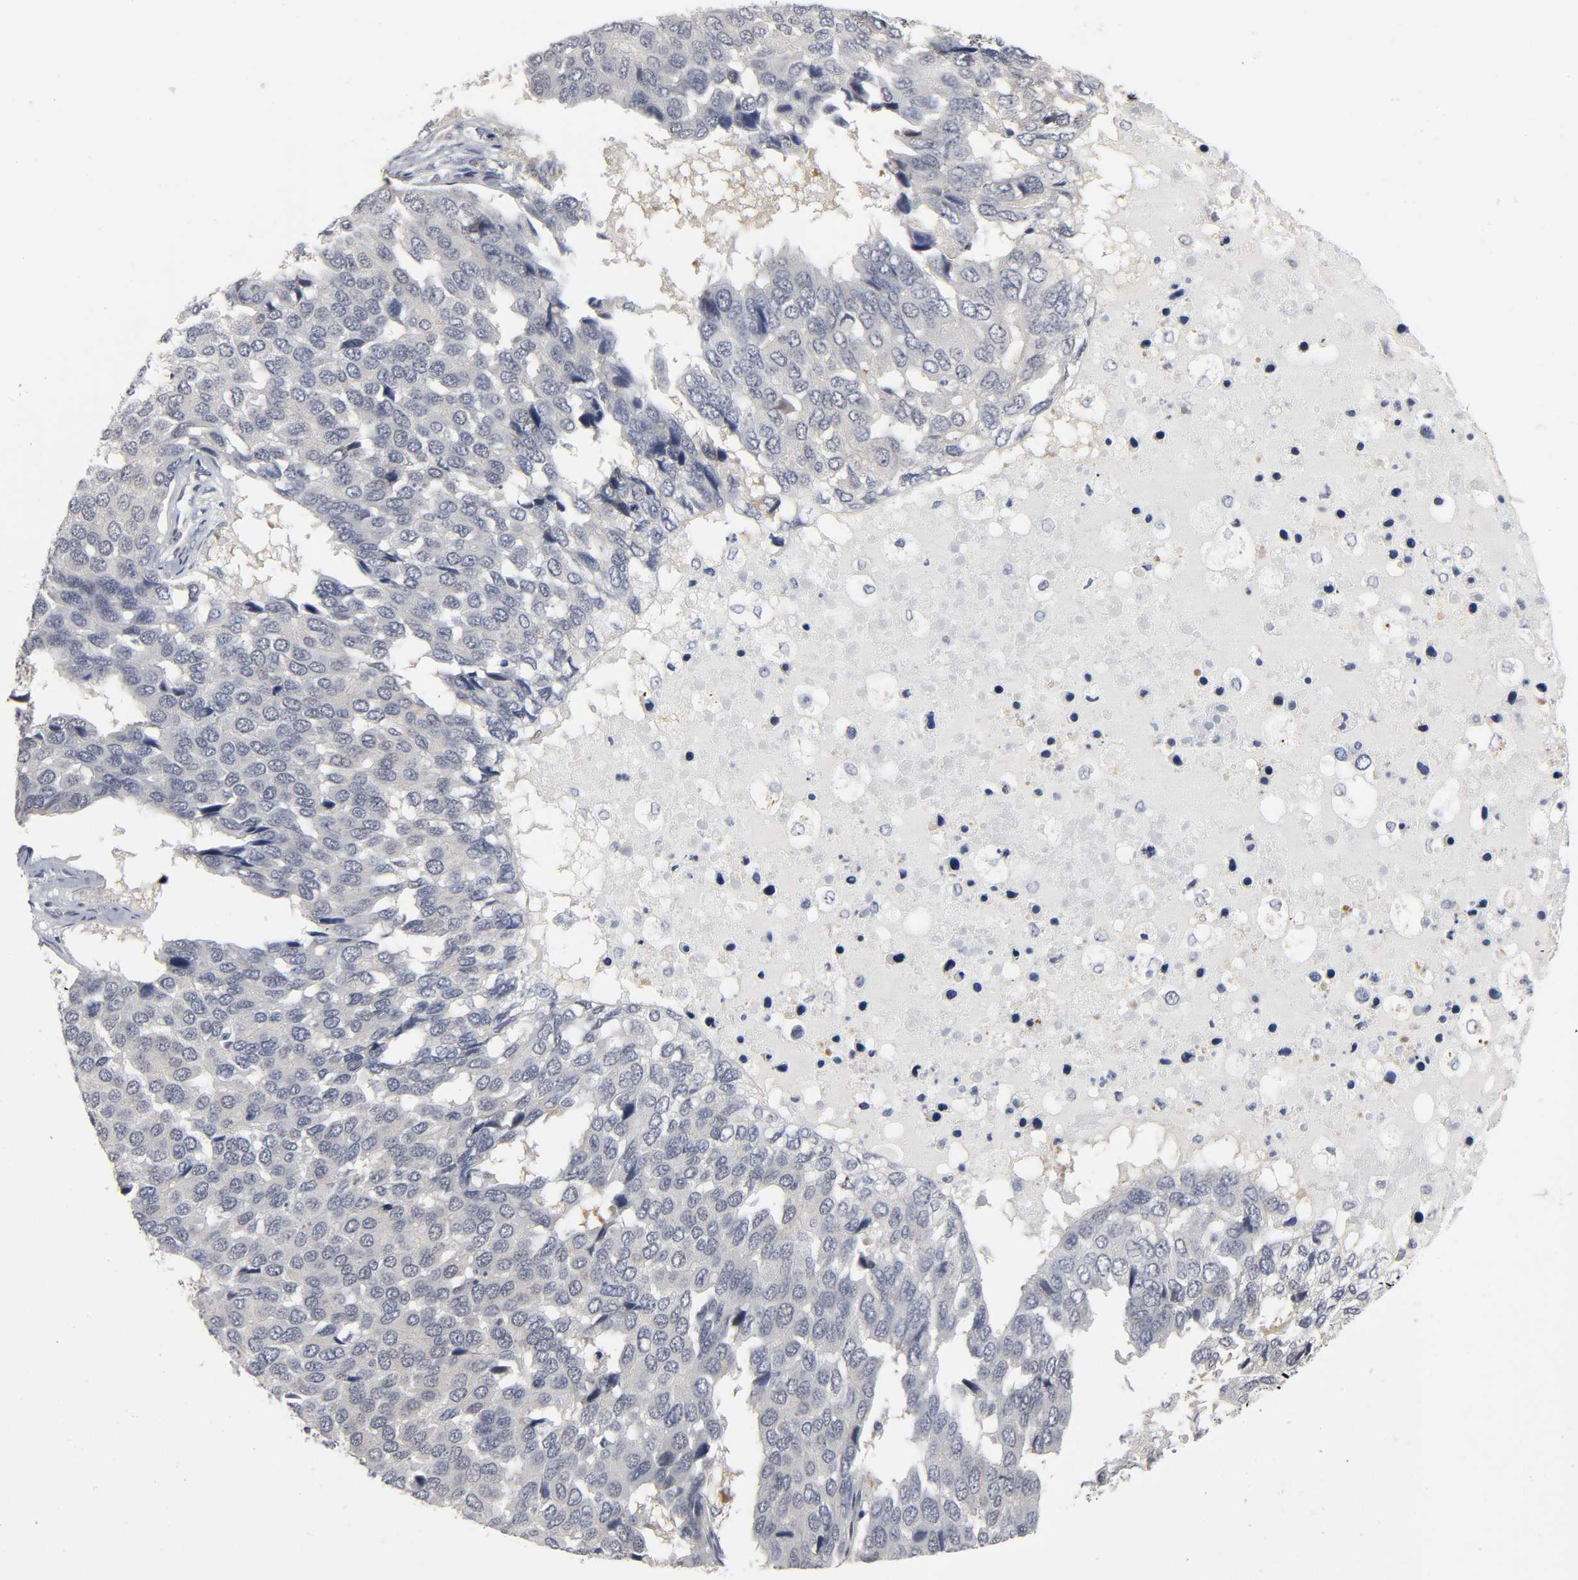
{"staining": {"intensity": "negative", "quantity": "none", "location": "none"}, "tissue": "pancreatic cancer", "cell_type": "Tumor cells", "image_type": "cancer", "snomed": [{"axis": "morphology", "description": "Adenocarcinoma, NOS"}, {"axis": "topography", "description": "Pancreas"}], "caption": "Tumor cells show no significant positivity in pancreatic cancer (adenocarcinoma).", "gene": "PDLIM3", "patient": {"sex": "male", "age": 50}}